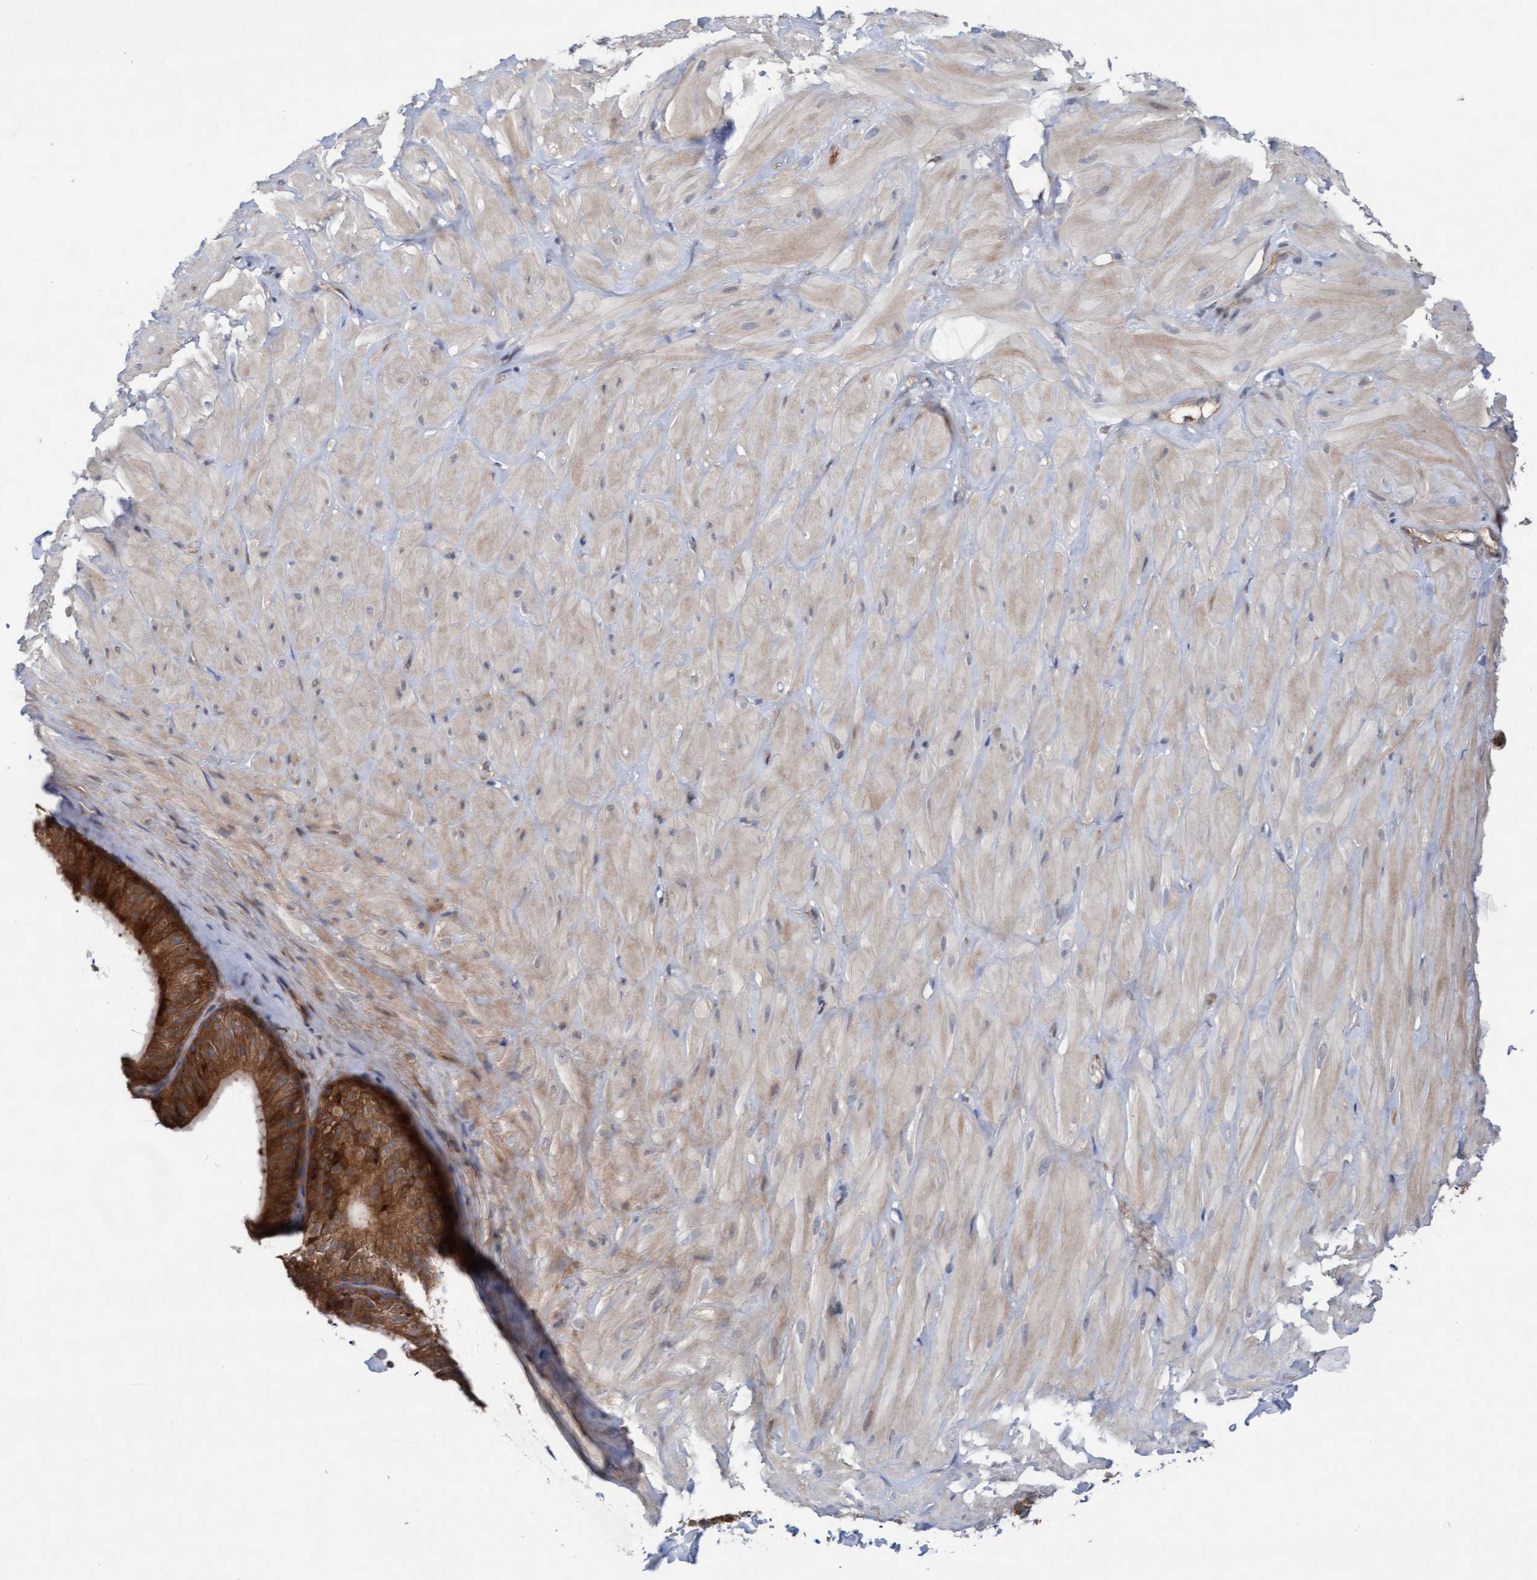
{"staining": {"intensity": "weak", "quantity": ">75%", "location": "cytoplasmic/membranous"}, "tissue": "adipose tissue", "cell_type": "Adipocytes", "image_type": "normal", "snomed": [{"axis": "morphology", "description": "Normal tissue, NOS"}, {"axis": "topography", "description": "Adipose tissue"}, {"axis": "topography", "description": "Vascular tissue"}, {"axis": "topography", "description": "Peripheral nerve tissue"}], "caption": "Weak cytoplasmic/membranous protein staining is seen in approximately >75% of adipocytes in adipose tissue. (brown staining indicates protein expression, while blue staining denotes nuclei).", "gene": "PLCD1", "patient": {"sex": "male", "age": 25}}